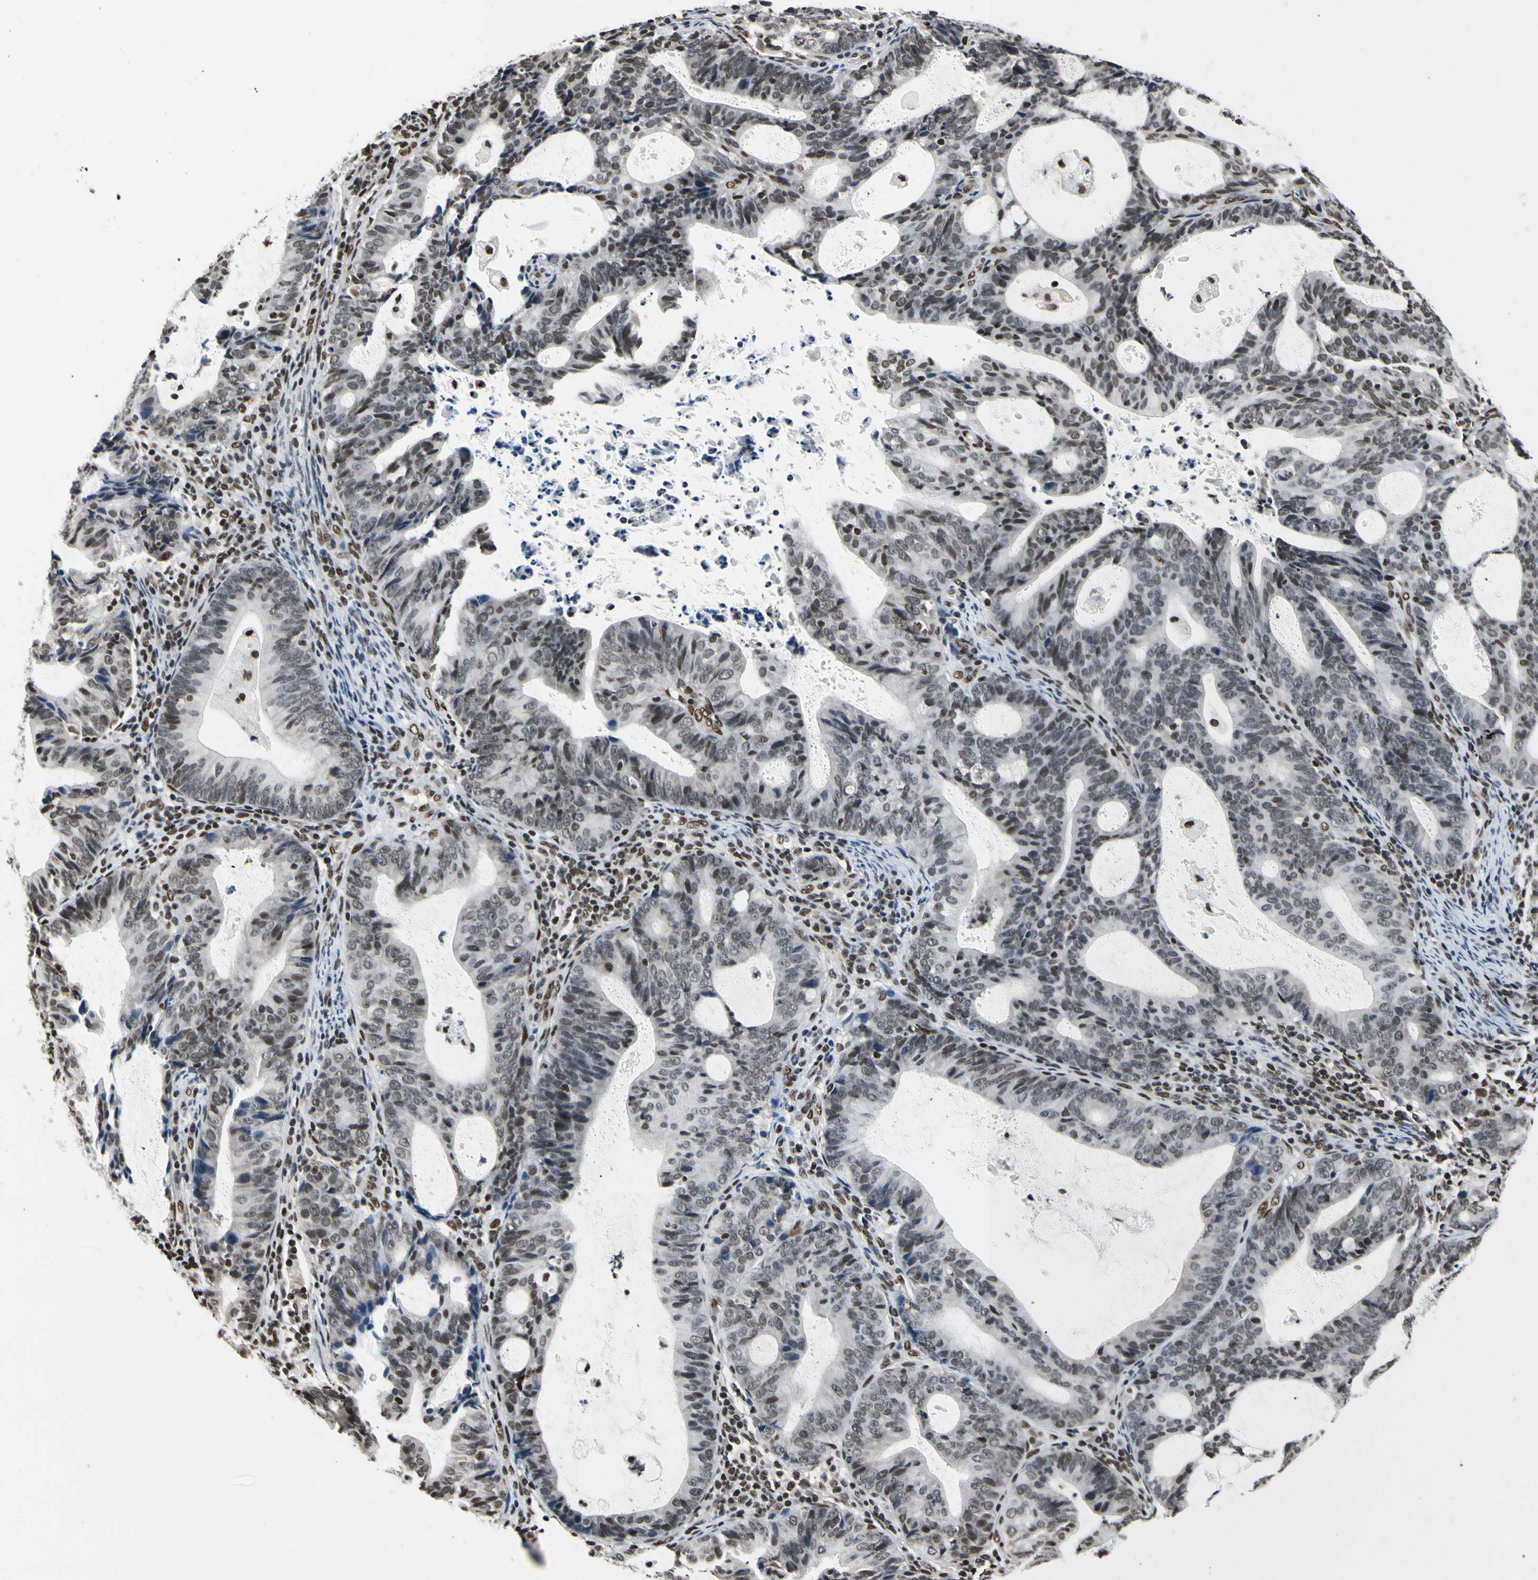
{"staining": {"intensity": "strong", "quantity": "25%-75%", "location": "nuclear"}, "tissue": "endometrial cancer", "cell_type": "Tumor cells", "image_type": "cancer", "snomed": [{"axis": "morphology", "description": "Adenocarcinoma, NOS"}, {"axis": "topography", "description": "Uterus"}], "caption": "Endometrial cancer (adenocarcinoma) stained with DAB (3,3'-diaminobenzidine) immunohistochemistry demonstrates high levels of strong nuclear positivity in about 25%-75% of tumor cells. The staining was performed using DAB (3,3'-diaminobenzidine) to visualize the protein expression in brown, while the nuclei were stained in blue with hematoxylin (Magnification: 20x).", "gene": "RECQL", "patient": {"sex": "female", "age": 83}}